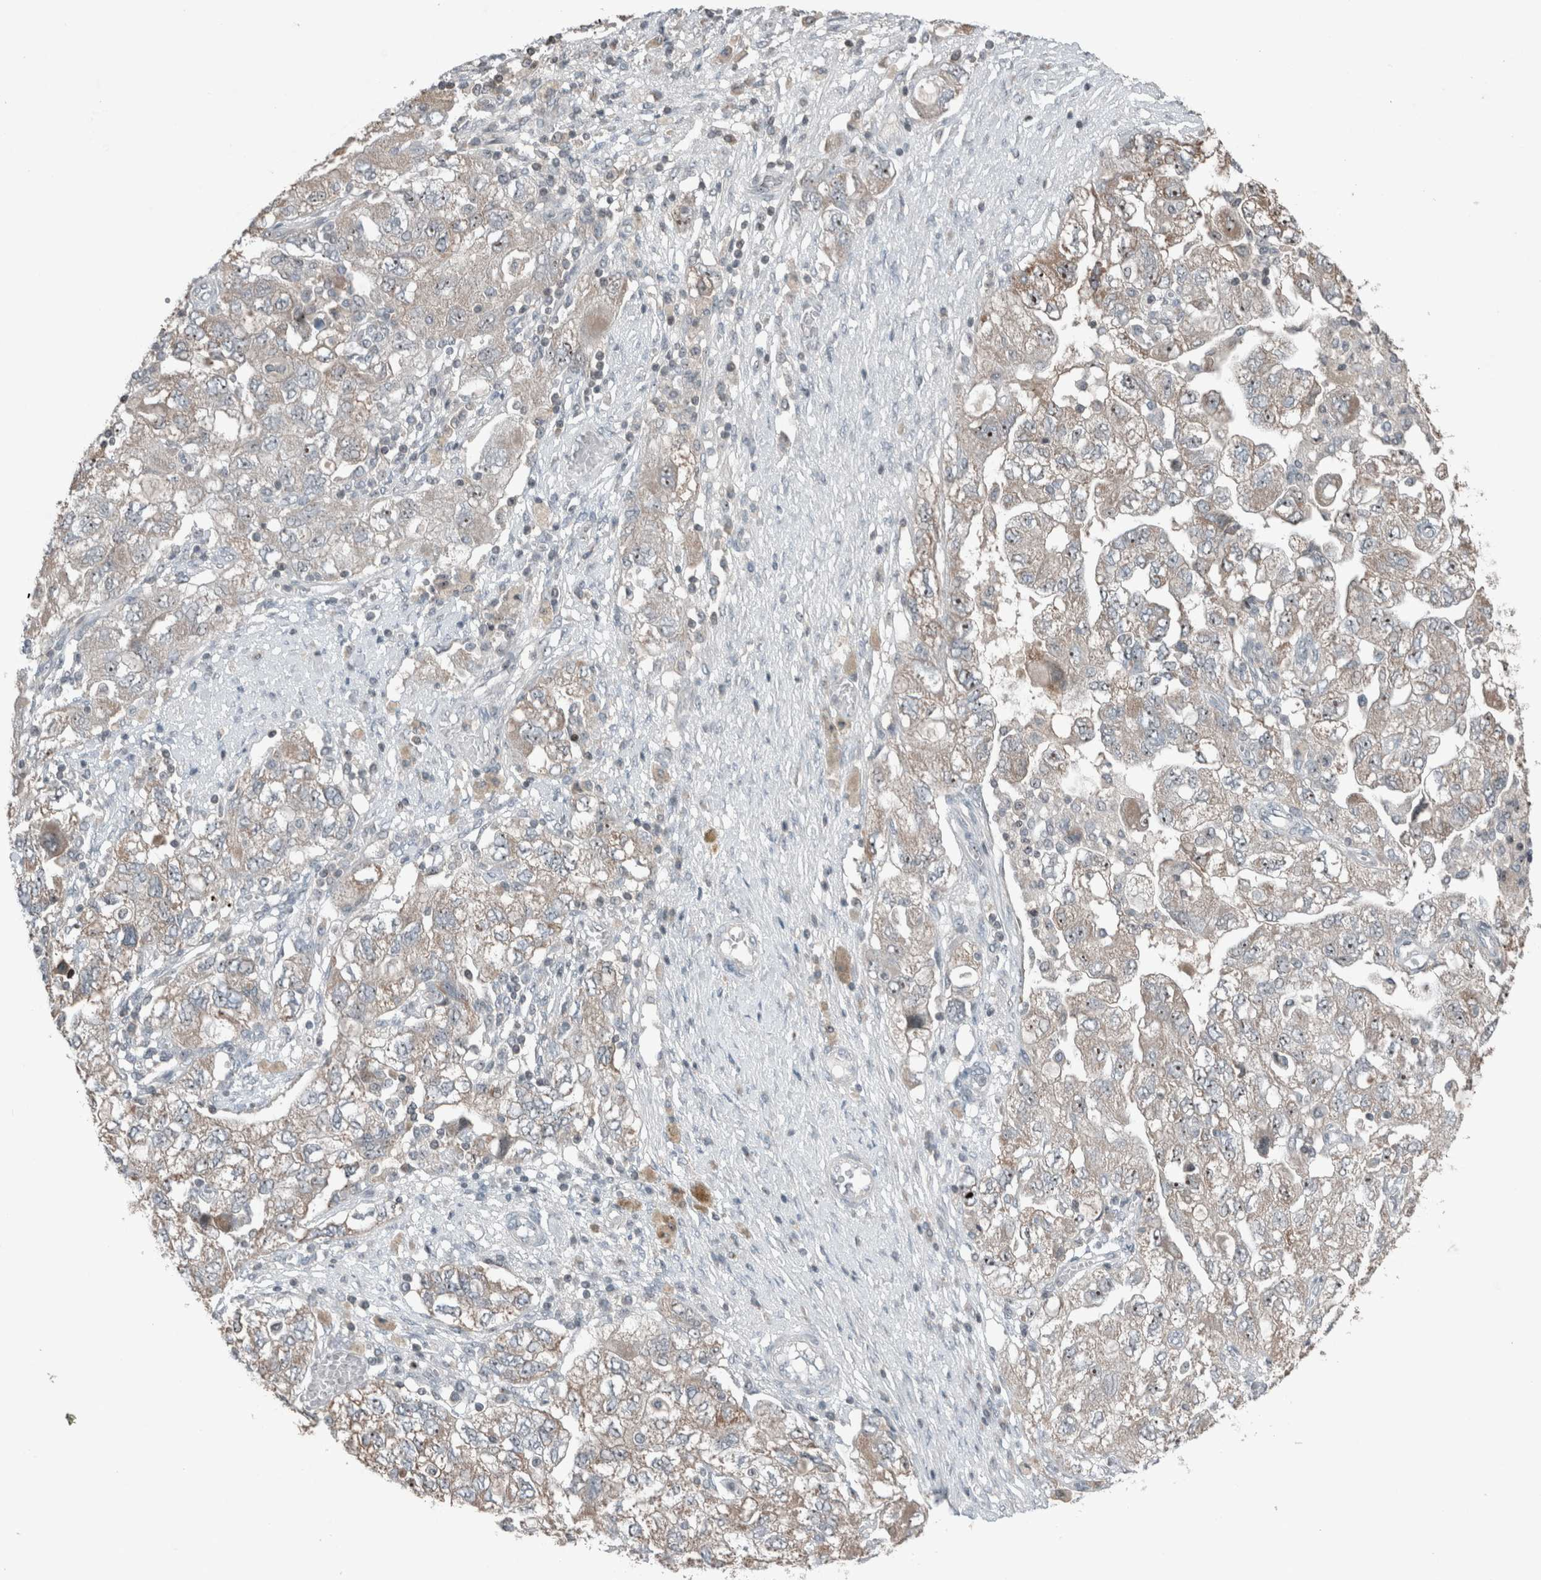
{"staining": {"intensity": "weak", "quantity": ">75%", "location": "cytoplasmic/membranous,nuclear"}, "tissue": "ovarian cancer", "cell_type": "Tumor cells", "image_type": "cancer", "snomed": [{"axis": "morphology", "description": "Carcinoma, NOS"}, {"axis": "morphology", "description": "Cystadenocarcinoma, serous, NOS"}, {"axis": "topography", "description": "Ovary"}], "caption": "Protein expression analysis of human ovarian cancer (serous cystadenocarcinoma) reveals weak cytoplasmic/membranous and nuclear staining in approximately >75% of tumor cells. The staining is performed using DAB (3,3'-diaminobenzidine) brown chromogen to label protein expression. The nuclei are counter-stained blue using hematoxylin.", "gene": "RPF1", "patient": {"sex": "female", "age": 69}}